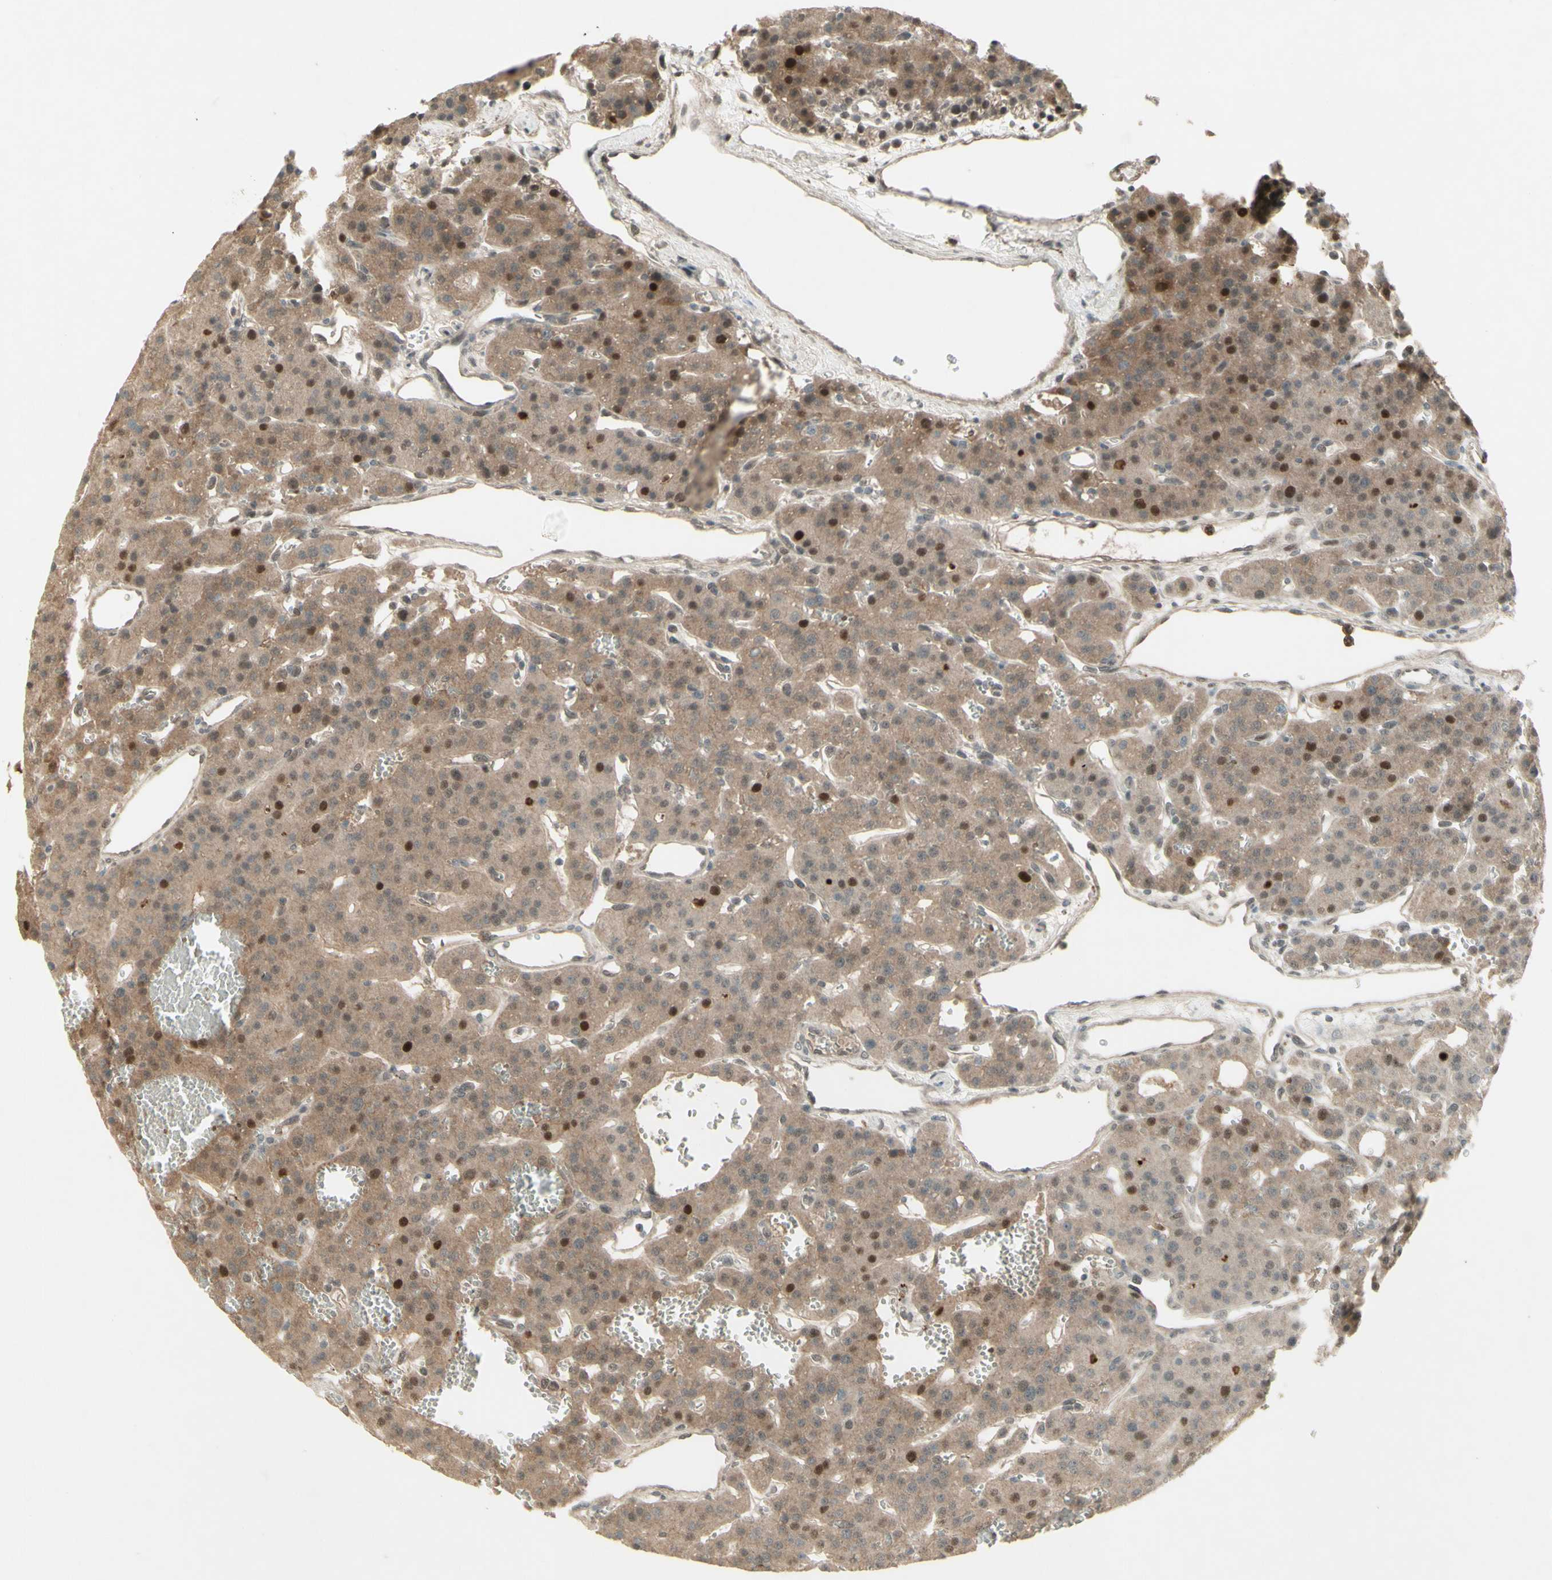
{"staining": {"intensity": "strong", "quantity": "25%-75%", "location": "cytoplasmic/membranous,nuclear"}, "tissue": "parathyroid gland", "cell_type": "Glandular cells", "image_type": "normal", "snomed": [{"axis": "morphology", "description": "Normal tissue, NOS"}, {"axis": "morphology", "description": "Adenoma, NOS"}, {"axis": "topography", "description": "Parathyroid gland"}], "caption": "Immunohistochemical staining of benign parathyroid gland shows 25%-75% levels of strong cytoplasmic/membranous,nuclear protein staining in approximately 25%-75% of glandular cells.", "gene": "MSH6", "patient": {"sex": "female", "age": 81}}